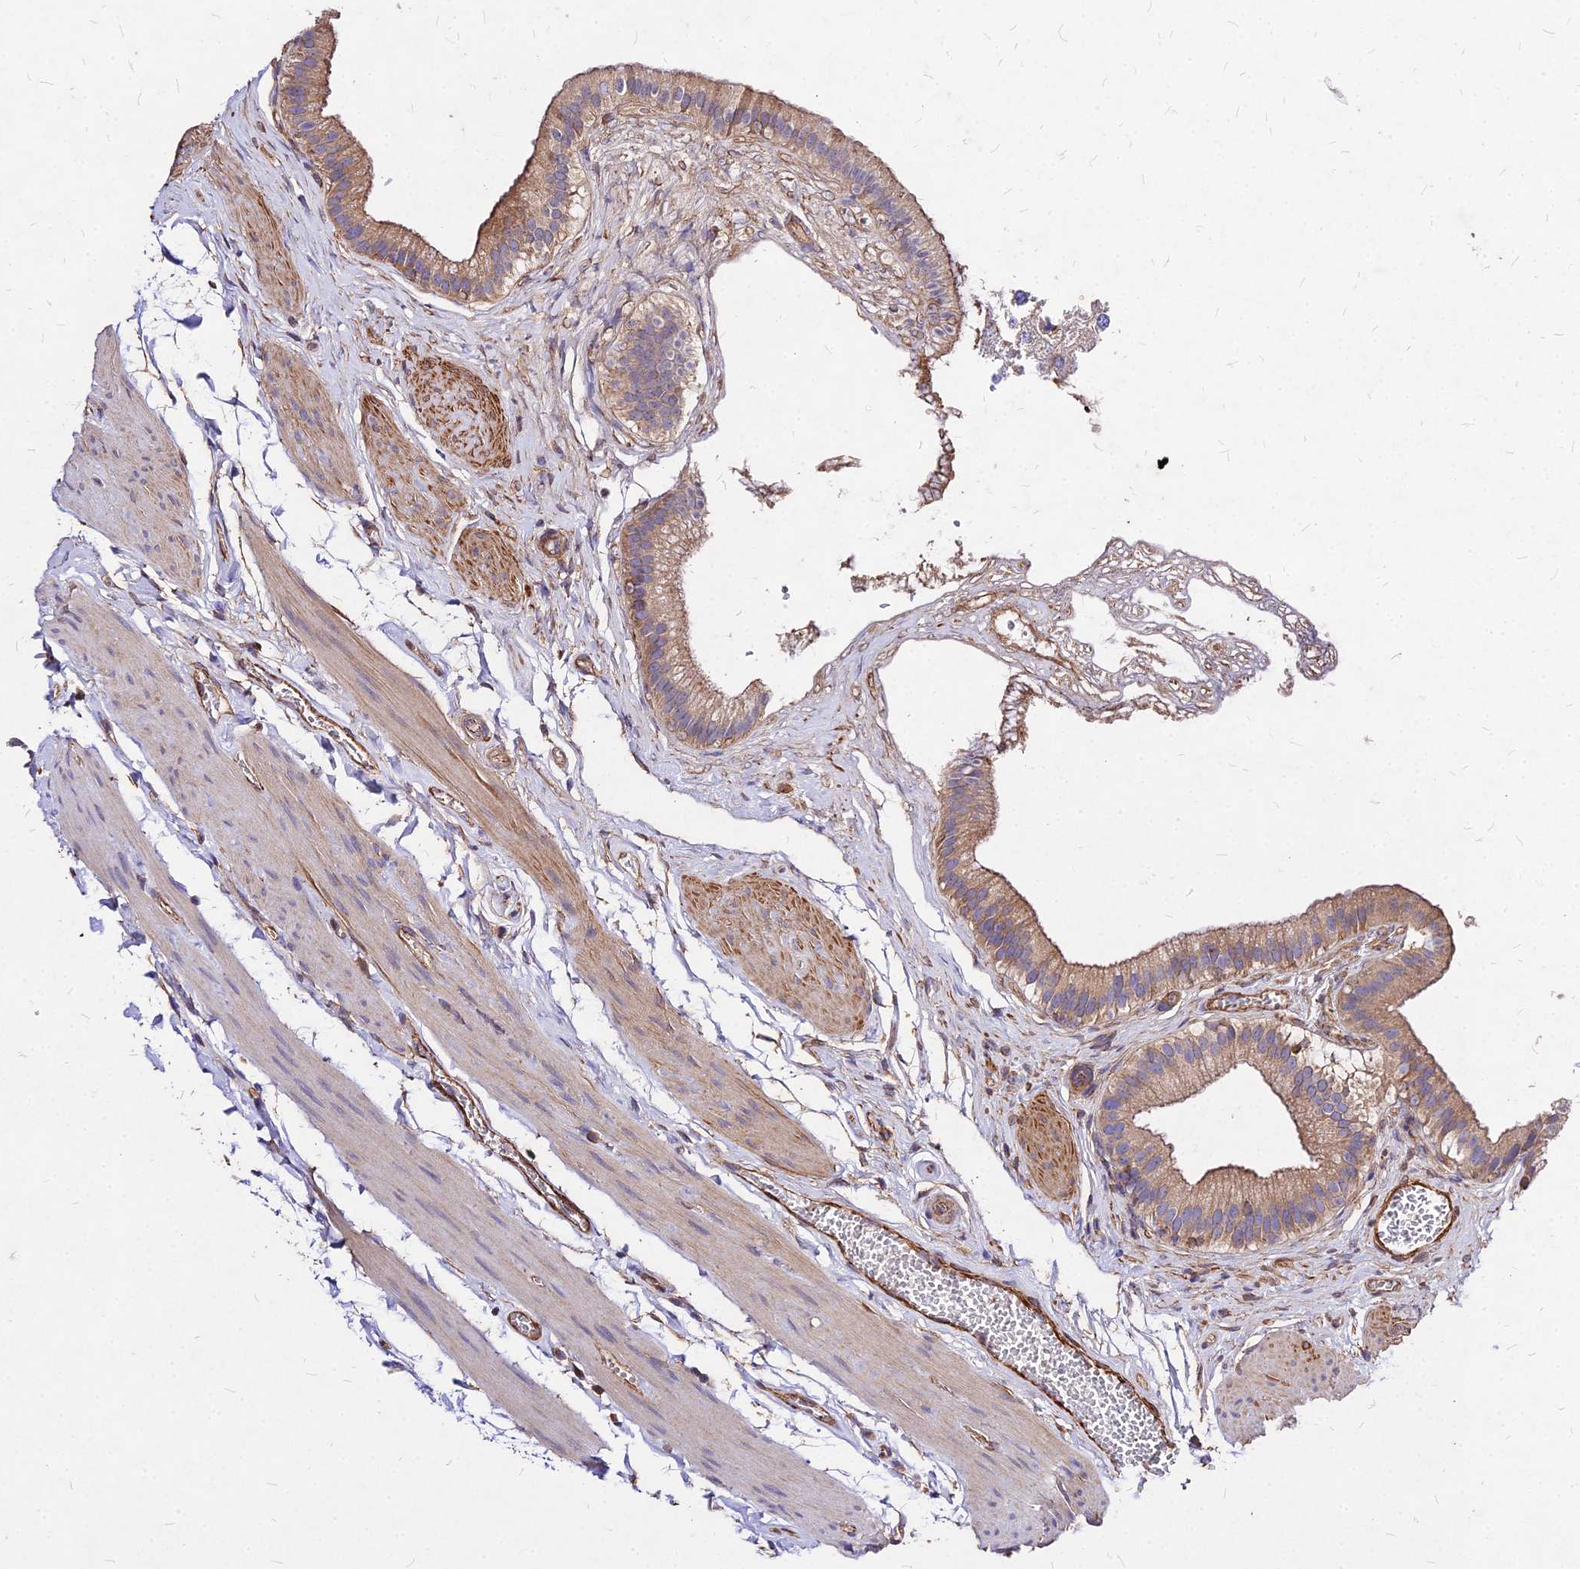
{"staining": {"intensity": "moderate", "quantity": ">75%", "location": "cytoplasmic/membranous"}, "tissue": "gallbladder", "cell_type": "Glandular cells", "image_type": "normal", "snomed": [{"axis": "morphology", "description": "Normal tissue, NOS"}, {"axis": "topography", "description": "Gallbladder"}], "caption": "High-power microscopy captured an immunohistochemistry image of normal gallbladder, revealing moderate cytoplasmic/membranous expression in approximately >75% of glandular cells.", "gene": "EFCC1", "patient": {"sex": "female", "age": 54}}